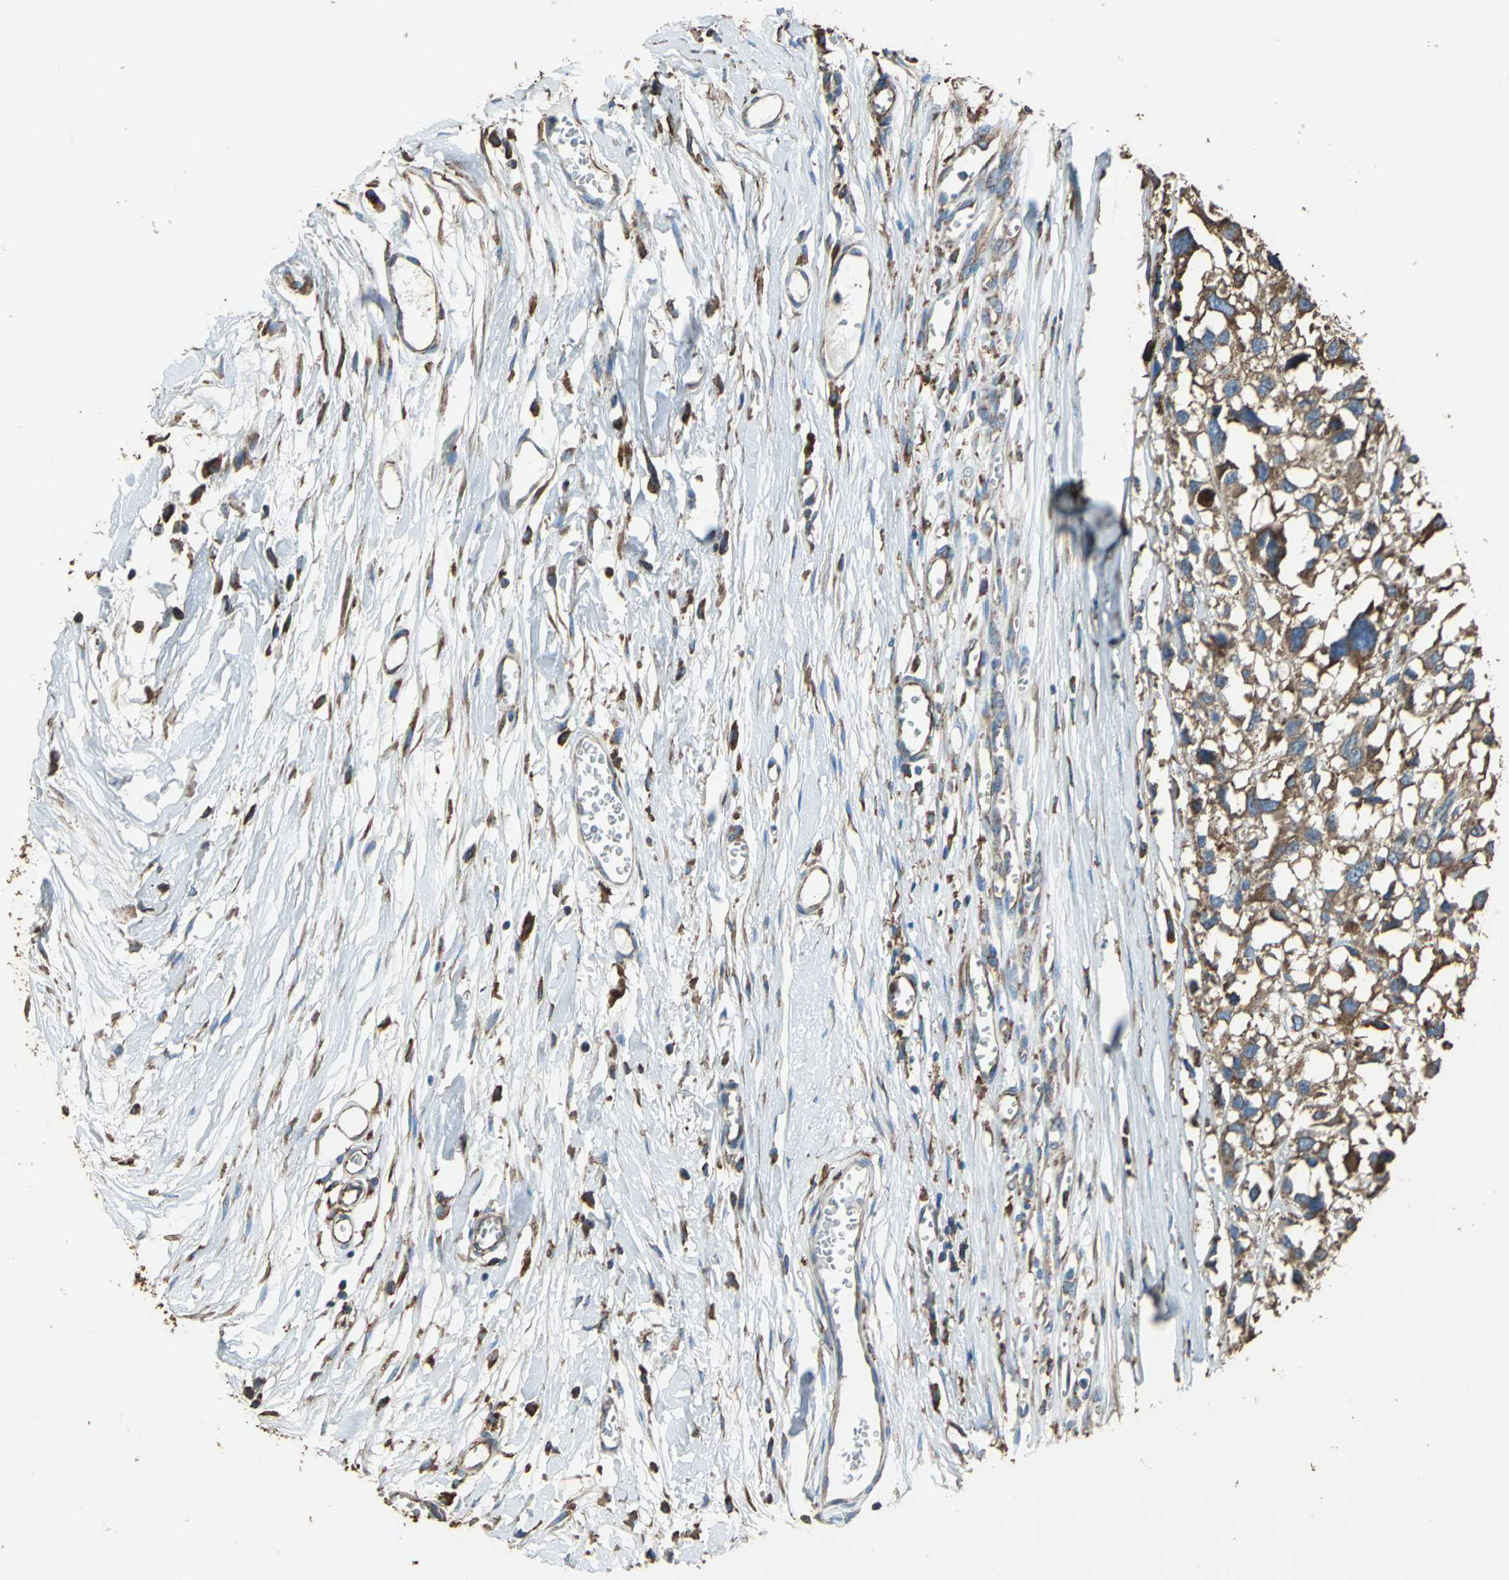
{"staining": {"intensity": "moderate", "quantity": ">75%", "location": "cytoplasmic/membranous"}, "tissue": "melanoma", "cell_type": "Tumor cells", "image_type": "cancer", "snomed": [{"axis": "morphology", "description": "Malignant melanoma, Metastatic site"}, {"axis": "topography", "description": "Lymph node"}], "caption": "This image exhibits immunohistochemistry staining of malignant melanoma (metastatic site), with medium moderate cytoplasmic/membranous staining in about >75% of tumor cells.", "gene": "GPANK1", "patient": {"sex": "male", "age": 59}}